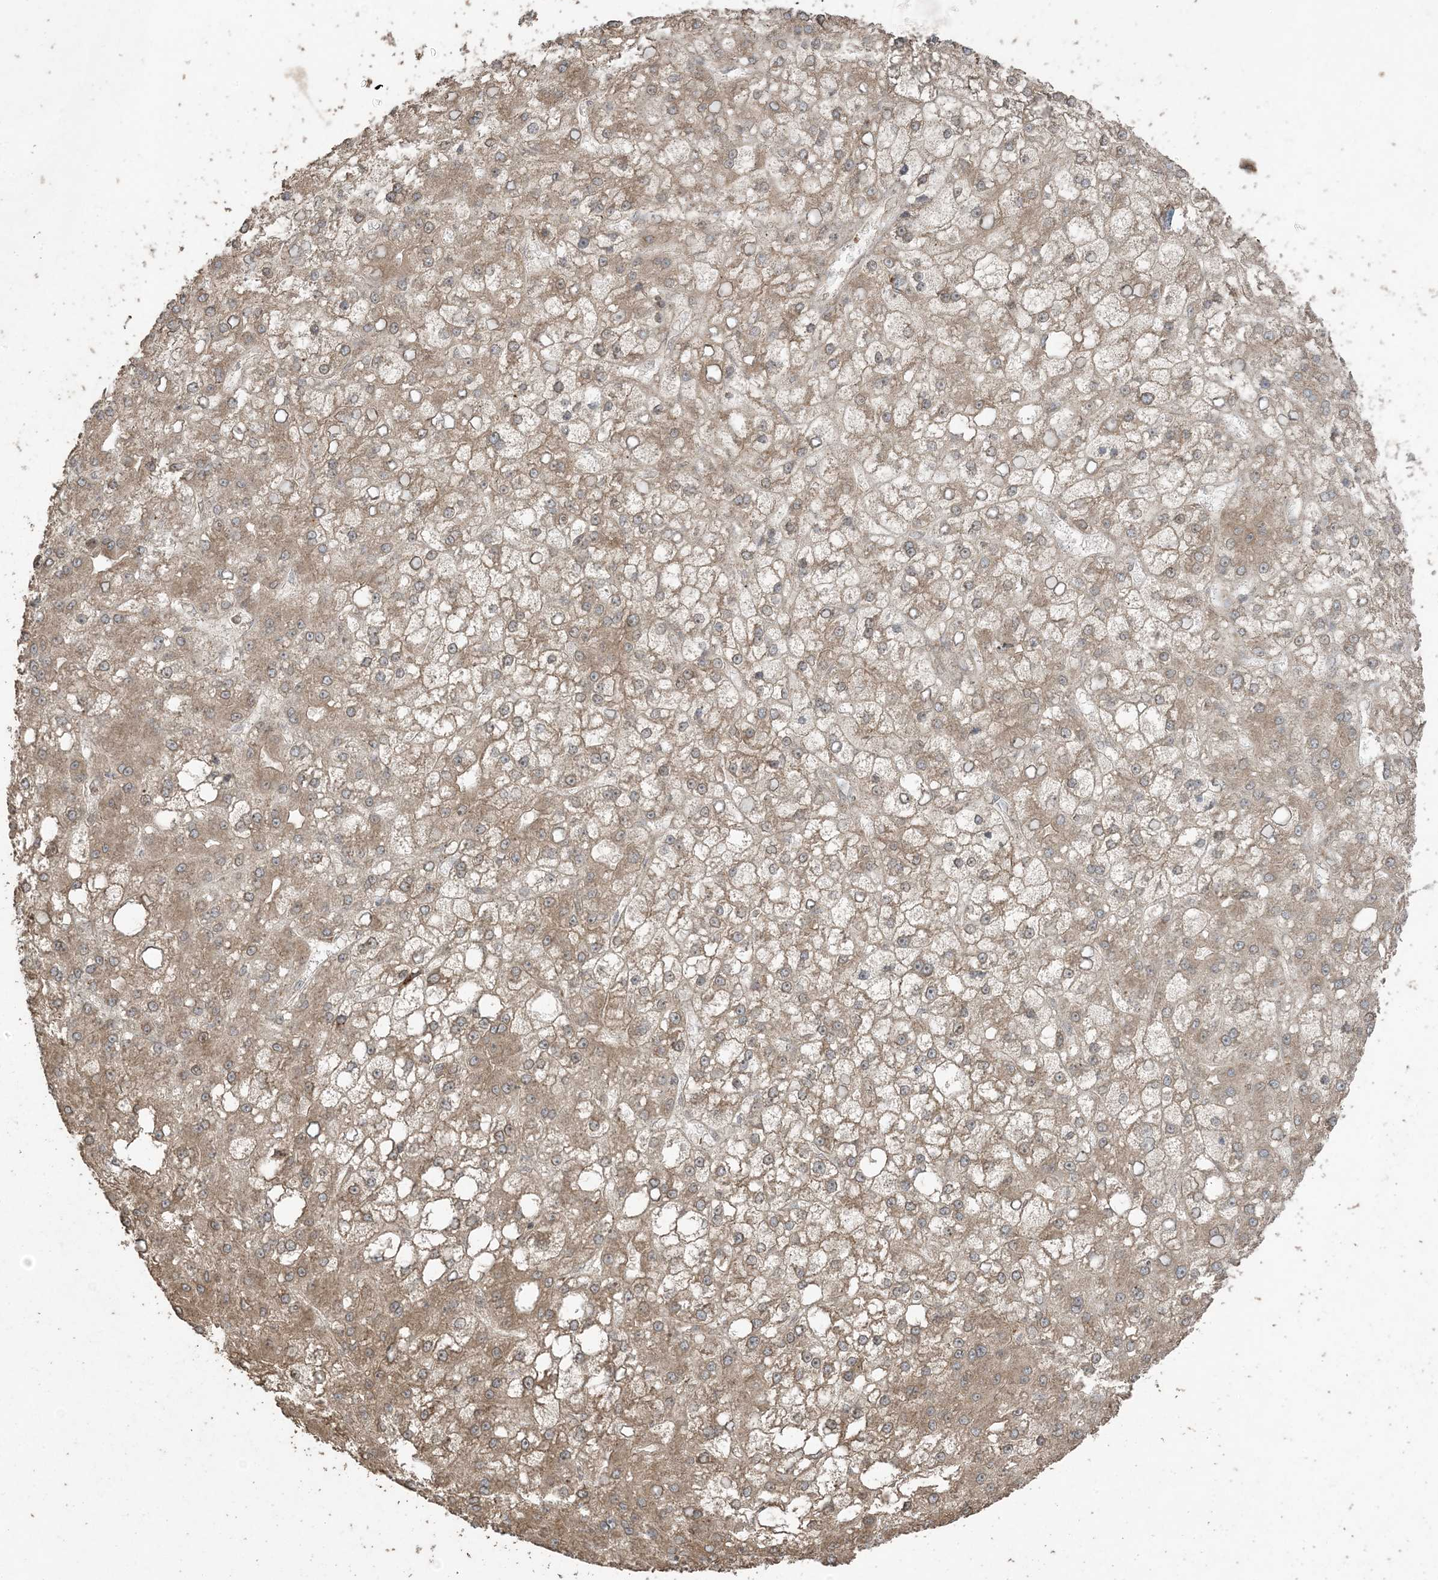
{"staining": {"intensity": "moderate", "quantity": ">75%", "location": "cytoplasmic/membranous"}, "tissue": "liver cancer", "cell_type": "Tumor cells", "image_type": "cancer", "snomed": [{"axis": "morphology", "description": "Carcinoma, Hepatocellular, NOS"}, {"axis": "topography", "description": "Liver"}], "caption": "Protein staining reveals moderate cytoplasmic/membranous expression in approximately >75% of tumor cells in liver cancer. (DAB (3,3'-diaminobenzidine) IHC with brightfield microscopy, high magnification).", "gene": "DDX19B", "patient": {"sex": "male", "age": 67}}